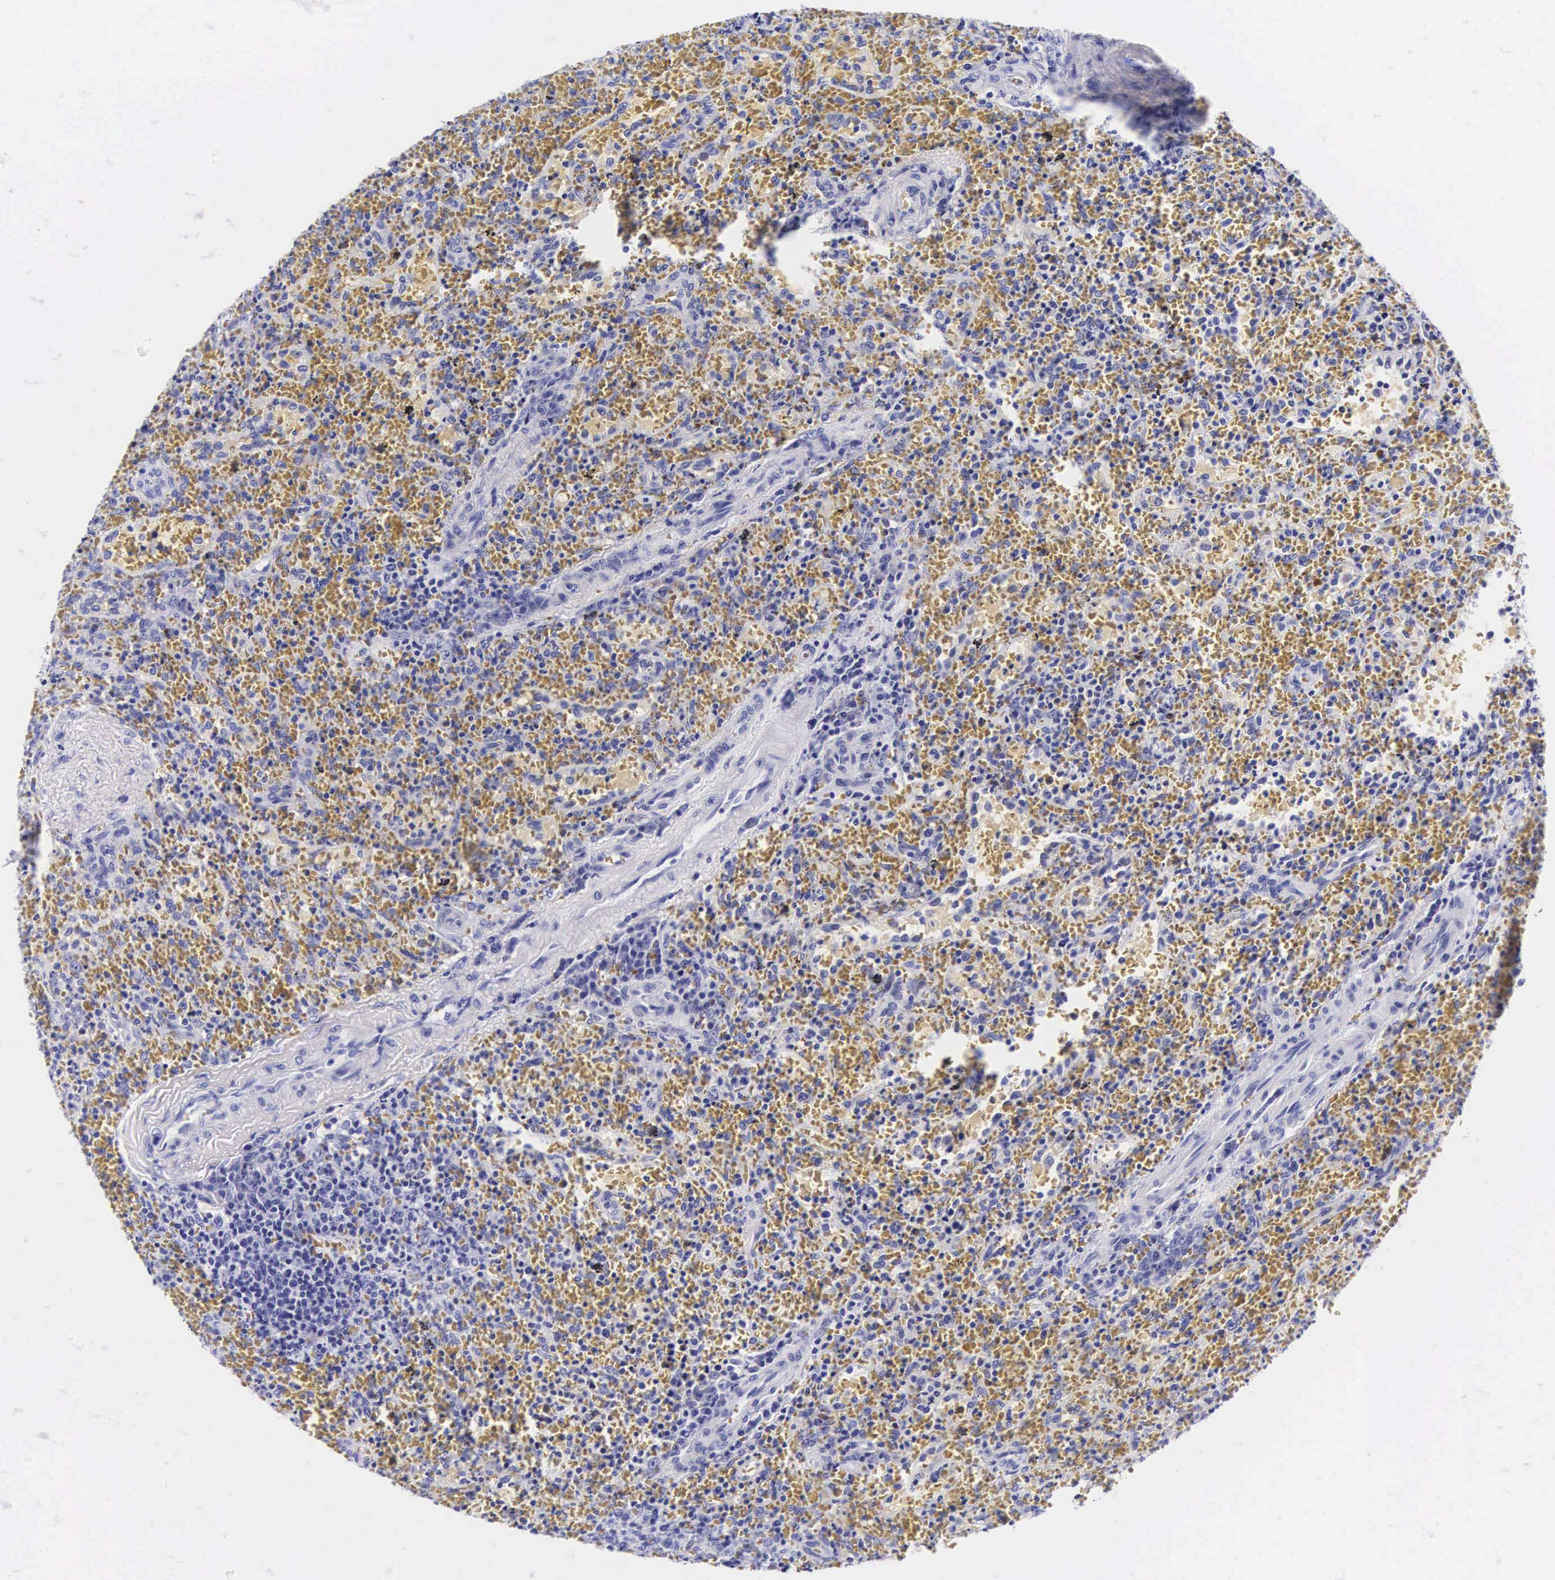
{"staining": {"intensity": "negative", "quantity": "none", "location": "none"}, "tissue": "lymphoma", "cell_type": "Tumor cells", "image_type": "cancer", "snomed": [{"axis": "morphology", "description": "Malignant lymphoma, non-Hodgkin's type, High grade"}, {"axis": "topography", "description": "Spleen"}, {"axis": "topography", "description": "Lymph node"}], "caption": "Lymphoma was stained to show a protein in brown. There is no significant expression in tumor cells.", "gene": "CD1A", "patient": {"sex": "female", "age": 70}}